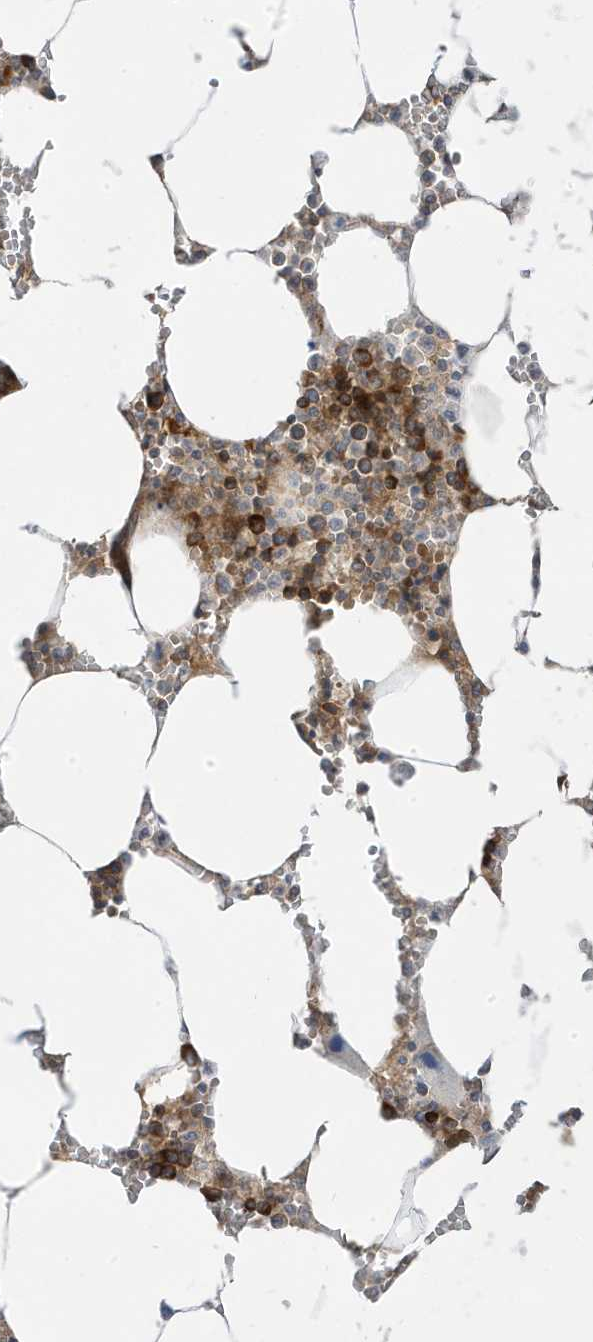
{"staining": {"intensity": "strong", "quantity": "25%-75%", "location": "cytoplasmic/membranous"}, "tissue": "bone marrow", "cell_type": "Hematopoietic cells", "image_type": "normal", "snomed": [{"axis": "morphology", "description": "Normal tissue, NOS"}, {"axis": "topography", "description": "Bone marrow"}], "caption": "Bone marrow stained with DAB IHC exhibits high levels of strong cytoplasmic/membranous positivity in approximately 25%-75% of hematopoietic cells. The staining was performed using DAB to visualize the protein expression in brown, while the nuclei were stained in blue with hematoxylin (Magnification: 20x).", "gene": "STAM", "patient": {"sex": "male", "age": 70}}